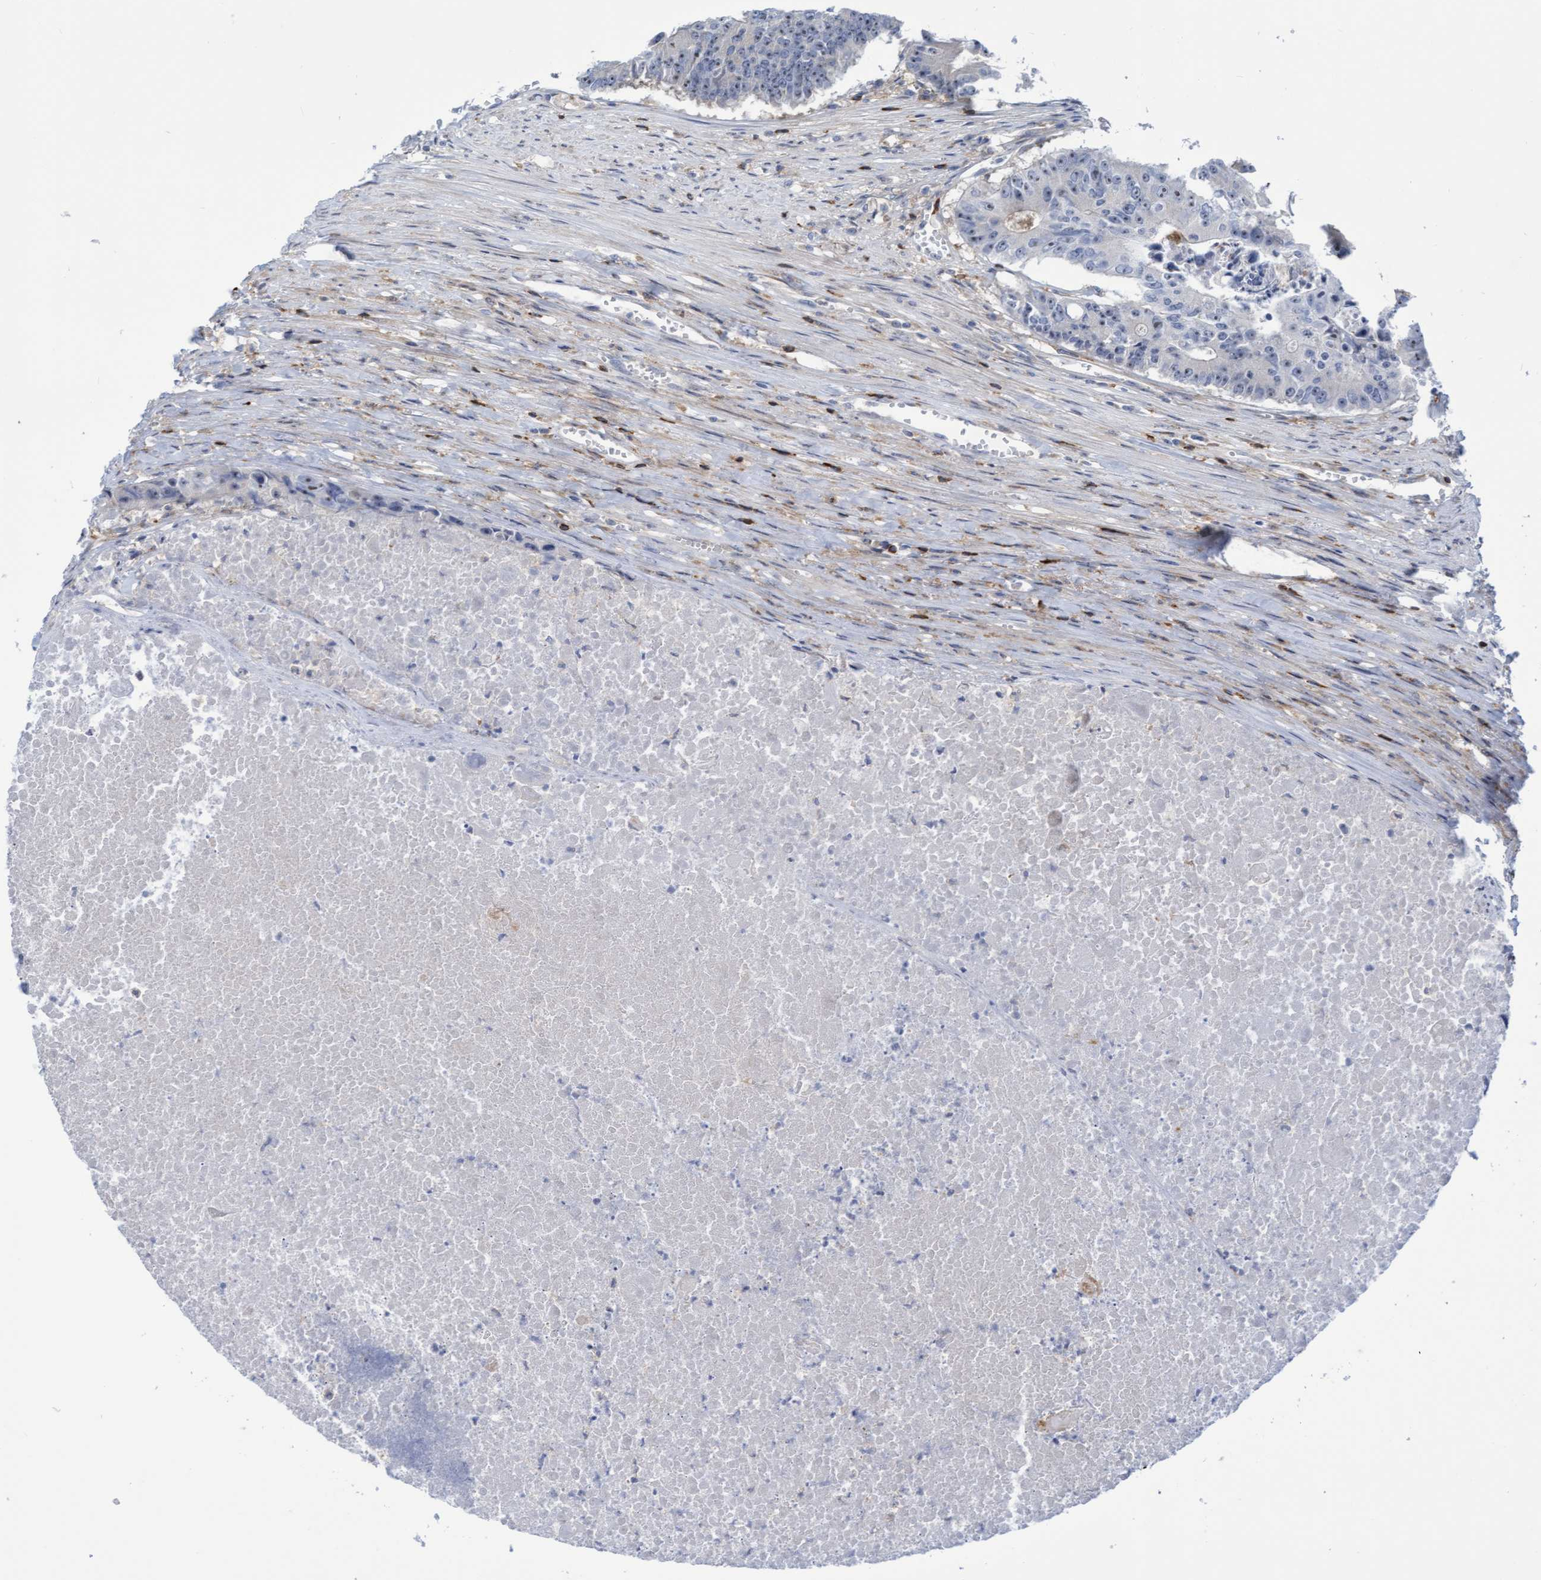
{"staining": {"intensity": "negative", "quantity": "none", "location": "none"}, "tissue": "colorectal cancer", "cell_type": "Tumor cells", "image_type": "cancer", "snomed": [{"axis": "morphology", "description": "Adenocarcinoma, NOS"}, {"axis": "topography", "description": "Colon"}], "caption": "Human colorectal cancer stained for a protein using immunohistochemistry demonstrates no staining in tumor cells.", "gene": "FNBP1", "patient": {"sex": "male", "age": 87}}